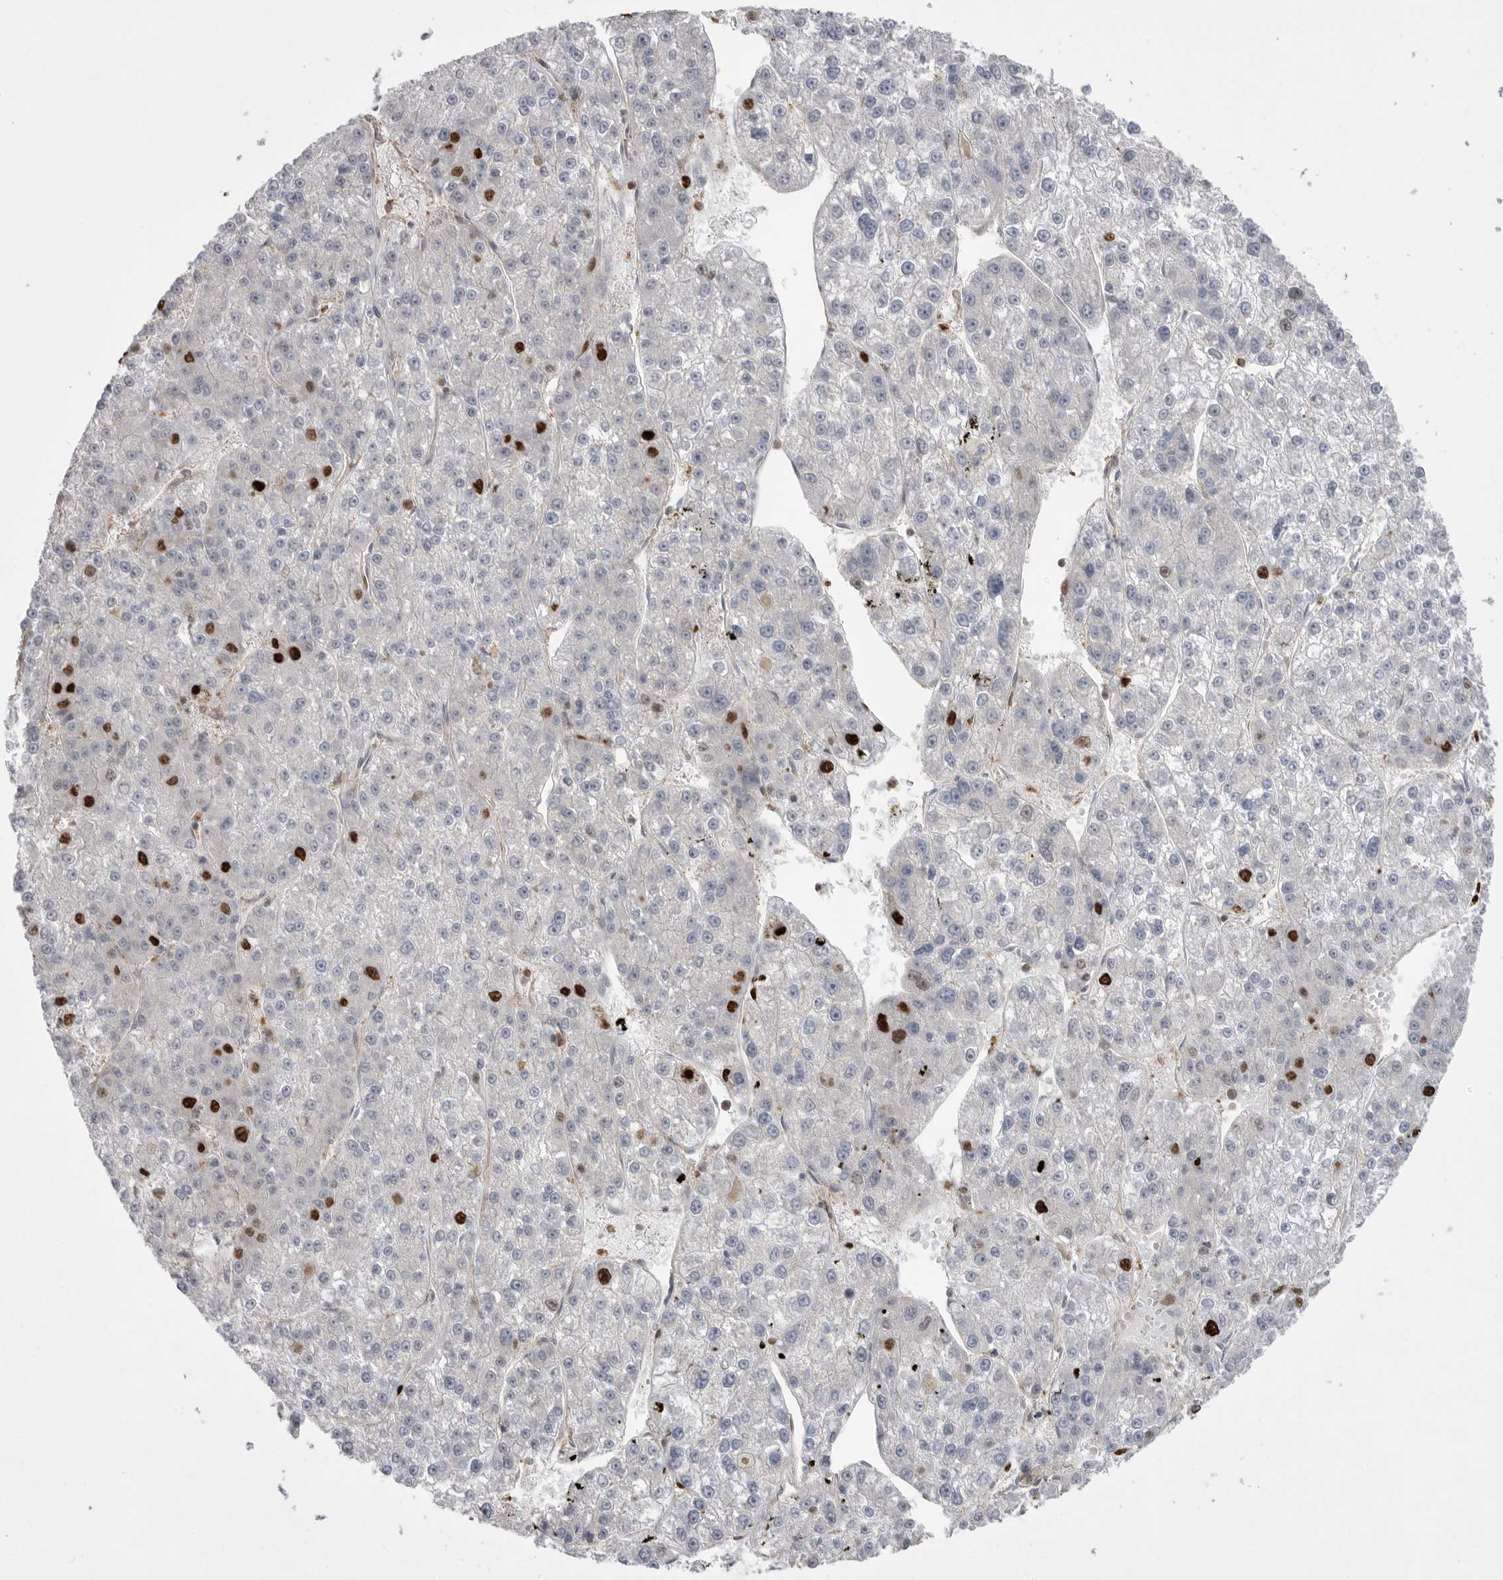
{"staining": {"intensity": "strong", "quantity": "<25%", "location": "nuclear"}, "tissue": "liver cancer", "cell_type": "Tumor cells", "image_type": "cancer", "snomed": [{"axis": "morphology", "description": "Carcinoma, Hepatocellular, NOS"}, {"axis": "topography", "description": "Liver"}], "caption": "A brown stain labels strong nuclear positivity of a protein in human liver cancer tumor cells. Using DAB (3,3'-diaminobenzidine) (brown) and hematoxylin (blue) stains, captured at high magnification using brightfield microscopy.", "gene": "TOP2A", "patient": {"sex": "female", "age": 73}}